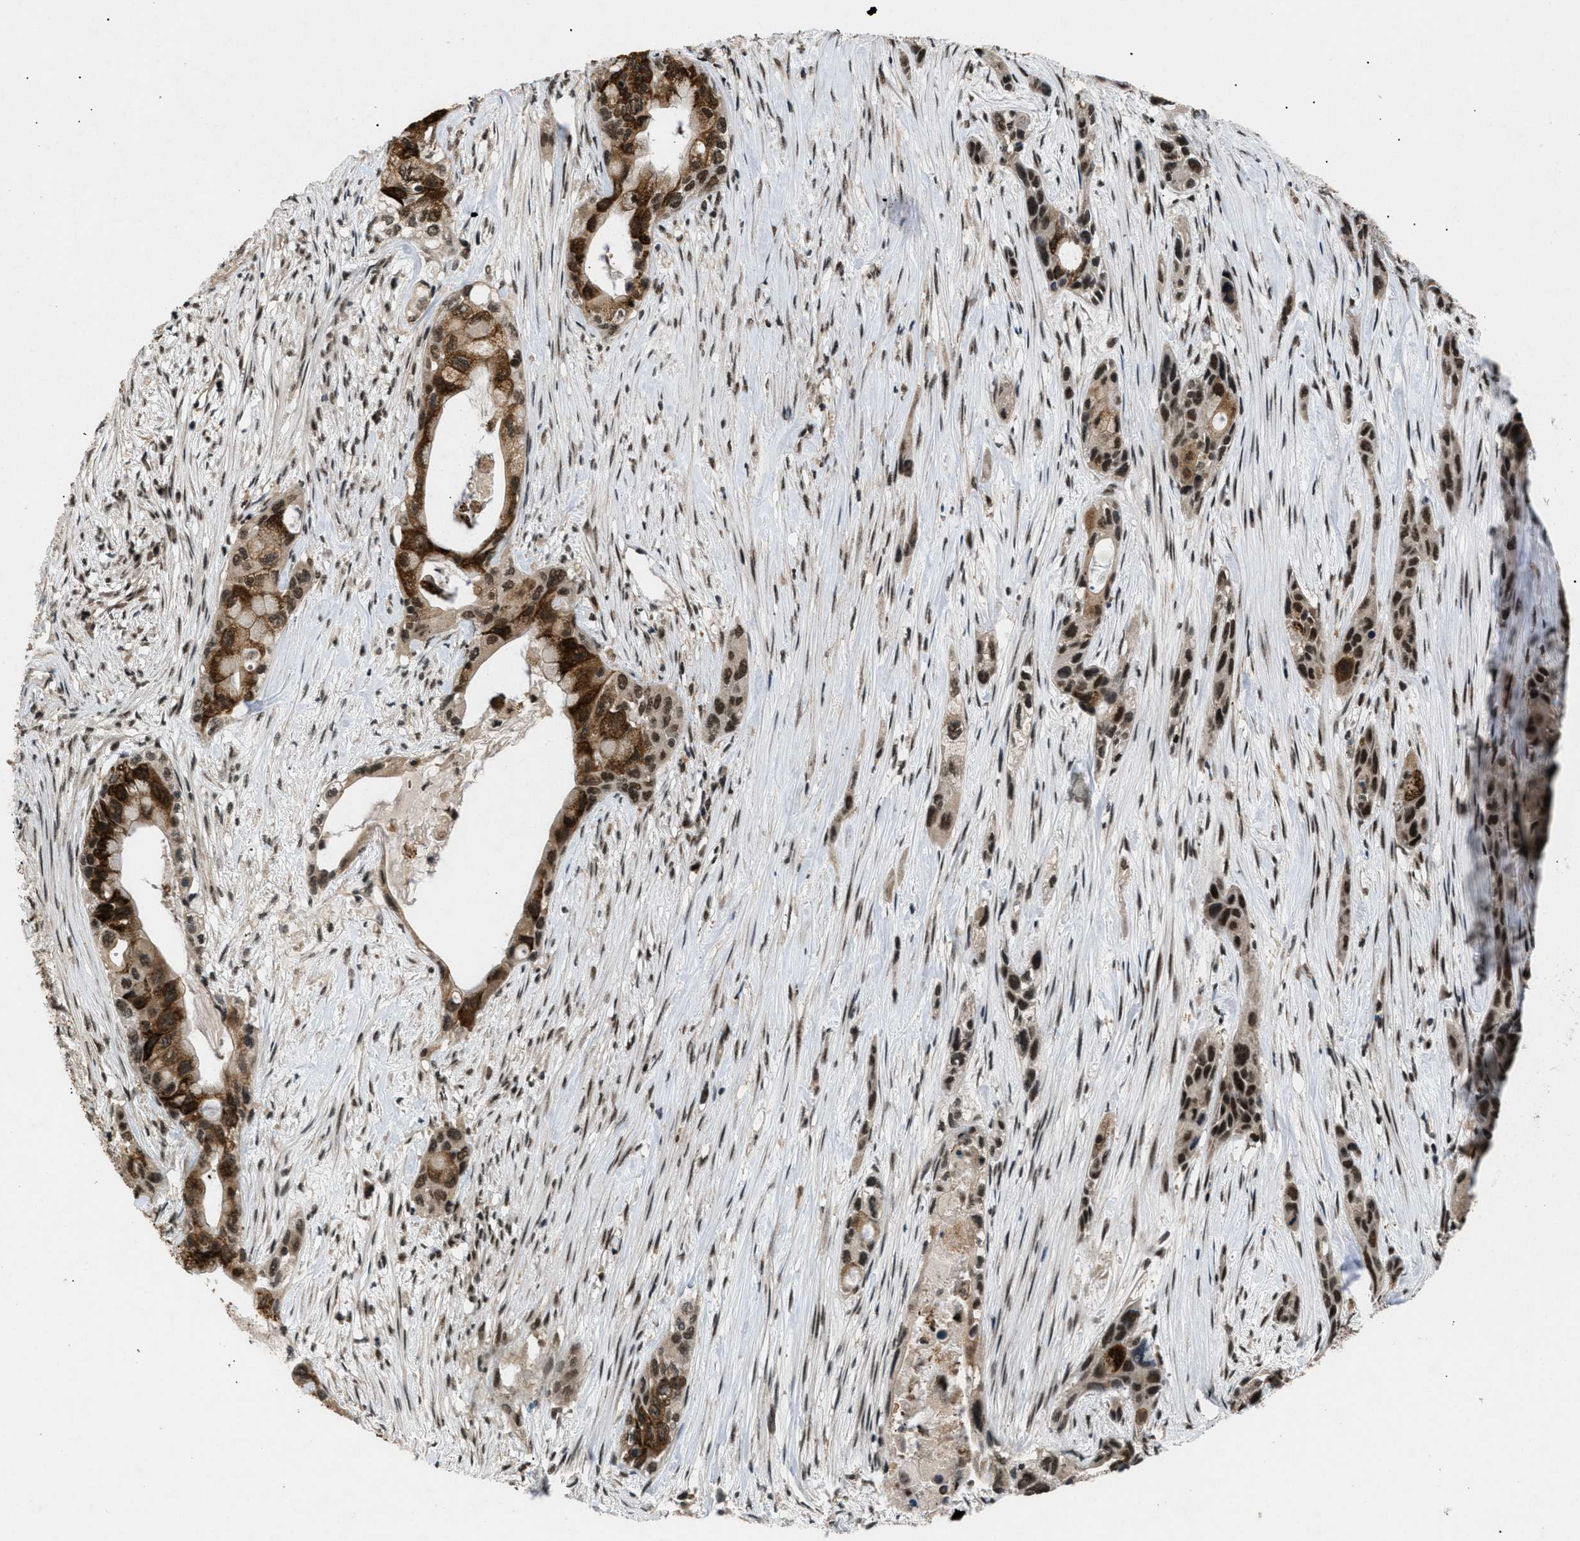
{"staining": {"intensity": "strong", "quantity": ">75%", "location": "cytoplasmic/membranous,nuclear"}, "tissue": "pancreatic cancer", "cell_type": "Tumor cells", "image_type": "cancer", "snomed": [{"axis": "morphology", "description": "Adenocarcinoma, NOS"}, {"axis": "topography", "description": "Pancreas"}], "caption": "Adenocarcinoma (pancreatic) tissue exhibits strong cytoplasmic/membranous and nuclear positivity in approximately >75% of tumor cells", "gene": "RBM5", "patient": {"sex": "male", "age": 53}}